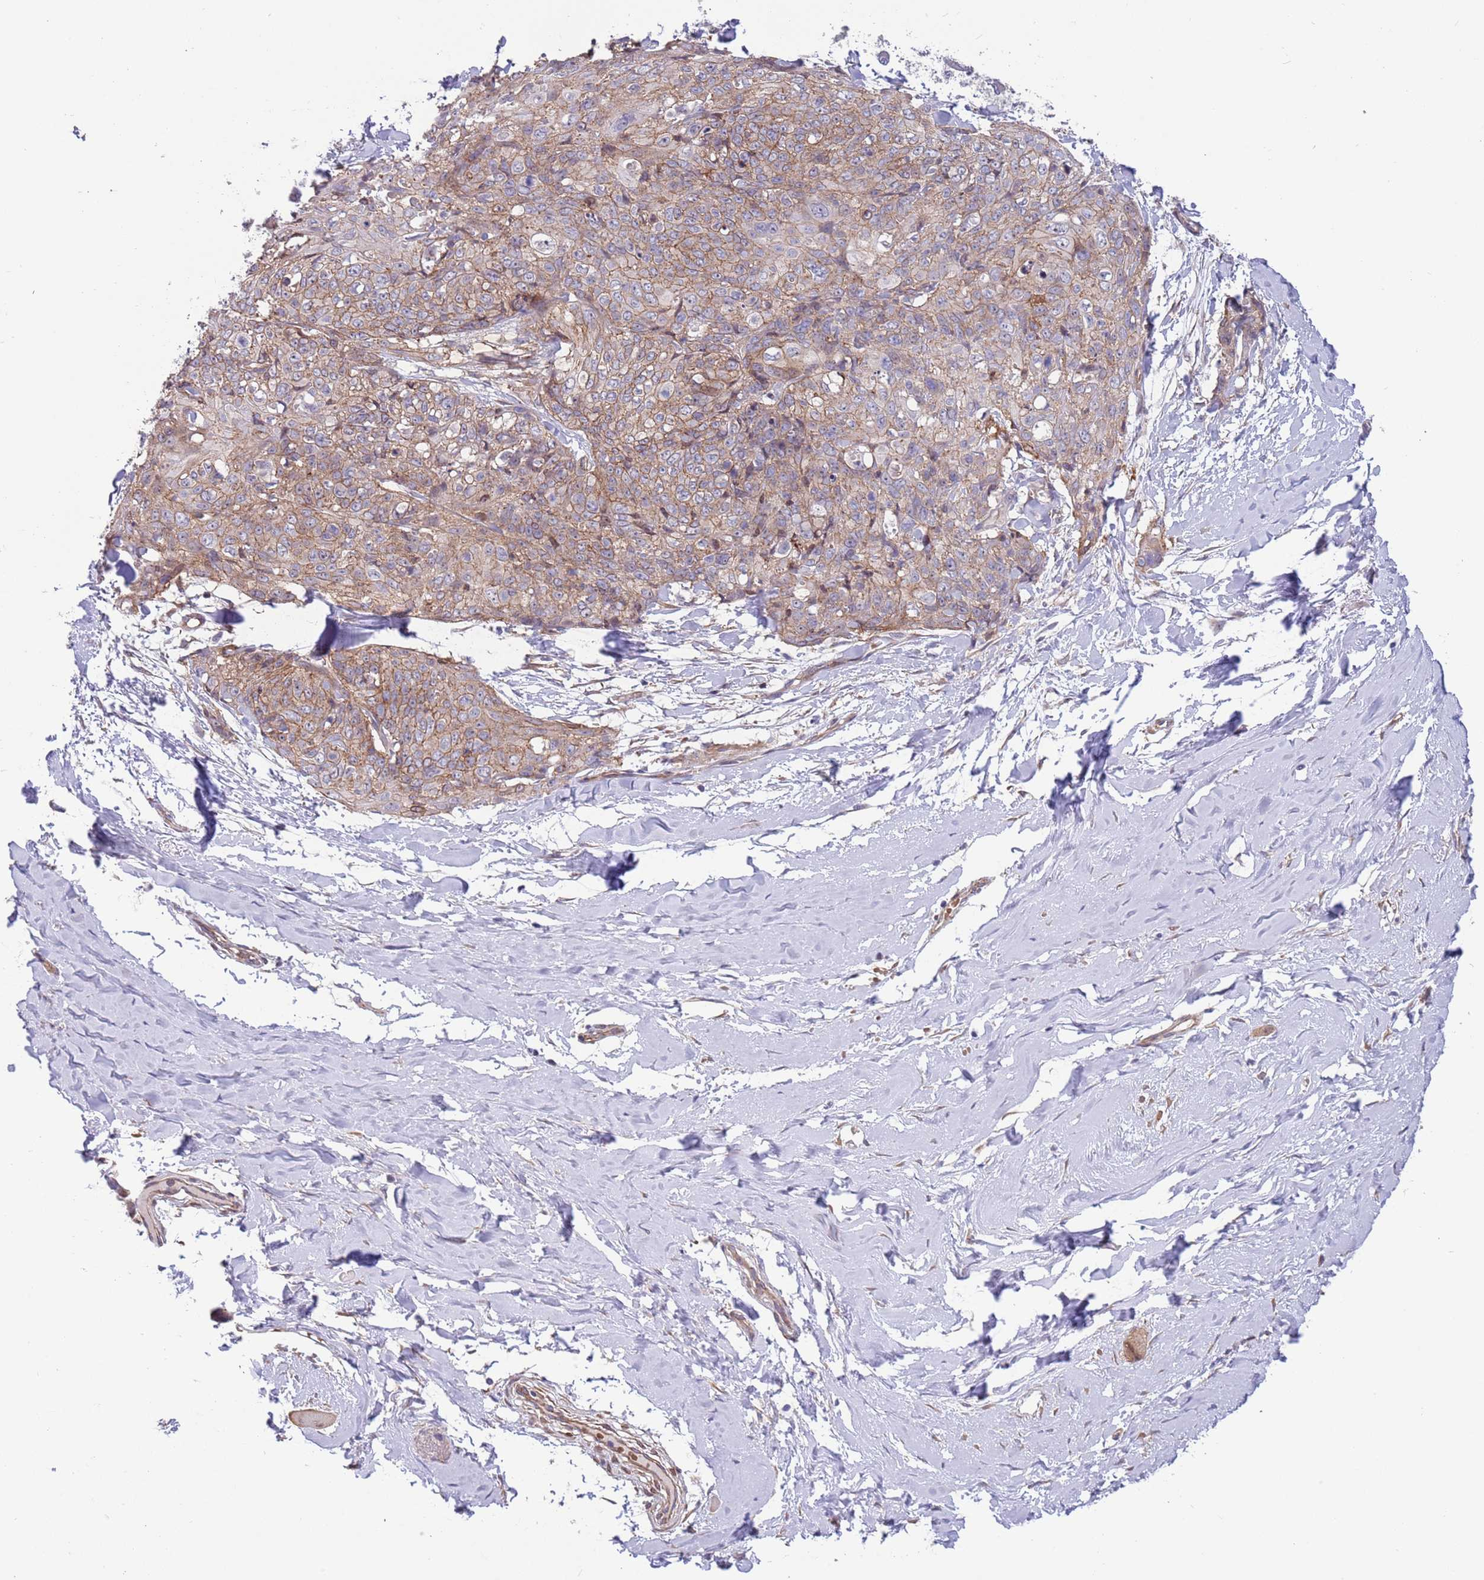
{"staining": {"intensity": "moderate", "quantity": ">75%", "location": "cytoplasmic/membranous"}, "tissue": "skin cancer", "cell_type": "Tumor cells", "image_type": "cancer", "snomed": [{"axis": "morphology", "description": "Squamous cell carcinoma, NOS"}, {"axis": "topography", "description": "Skin"}, {"axis": "topography", "description": "Vulva"}], "caption": "Squamous cell carcinoma (skin) stained with DAB (3,3'-diaminobenzidine) immunohistochemistry demonstrates medium levels of moderate cytoplasmic/membranous staining in approximately >75% of tumor cells. Immunohistochemistry (ihc) stains the protein in brown and the nuclei are stained blue.", "gene": "ITGB6", "patient": {"sex": "female", "age": 85}}